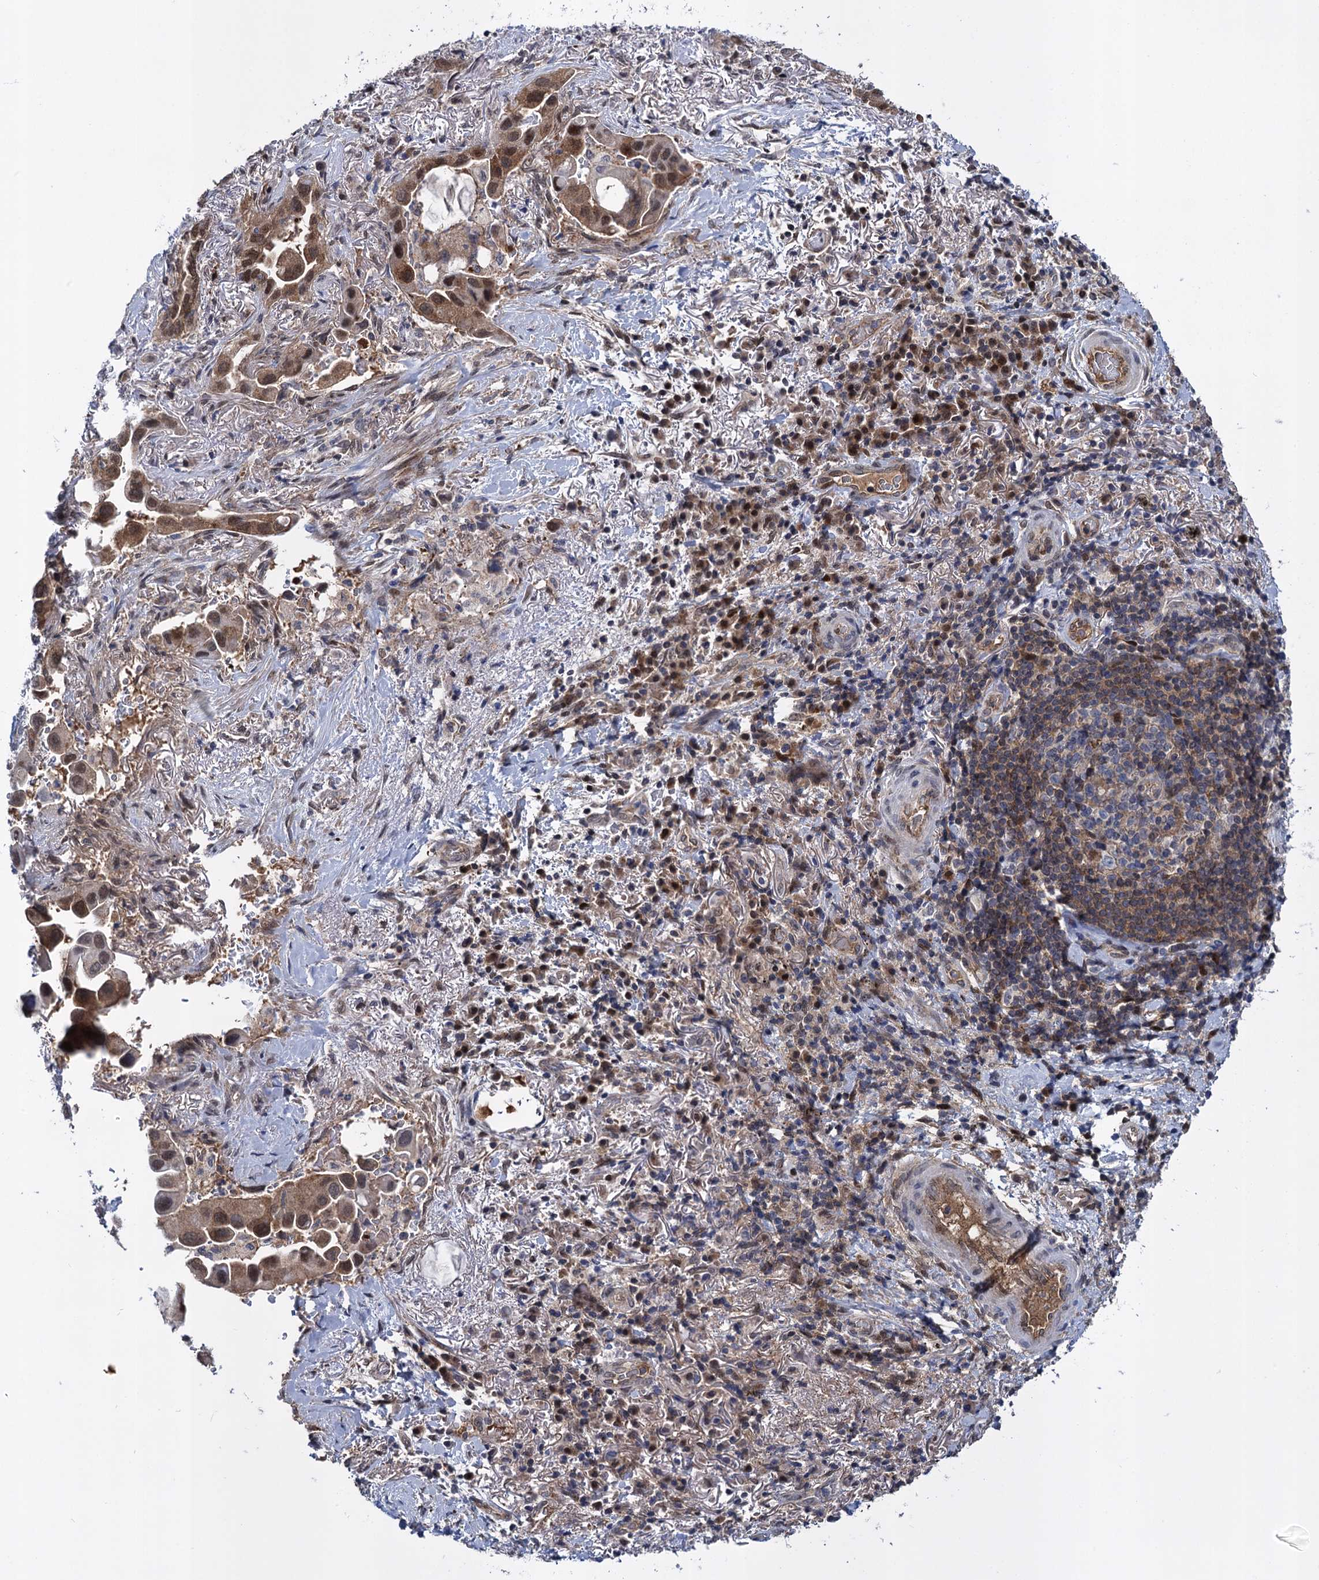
{"staining": {"intensity": "moderate", "quantity": ">75%", "location": "nuclear"}, "tissue": "lung cancer", "cell_type": "Tumor cells", "image_type": "cancer", "snomed": [{"axis": "morphology", "description": "Adenocarcinoma, NOS"}, {"axis": "topography", "description": "Lung"}], "caption": "High-power microscopy captured an immunohistochemistry photomicrograph of lung cancer, revealing moderate nuclear positivity in approximately >75% of tumor cells. (DAB (3,3'-diaminobenzidine) = brown stain, brightfield microscopy at high magnification).", "gene": "GLO1", "patient": {"sex": "female", "age": 76}}